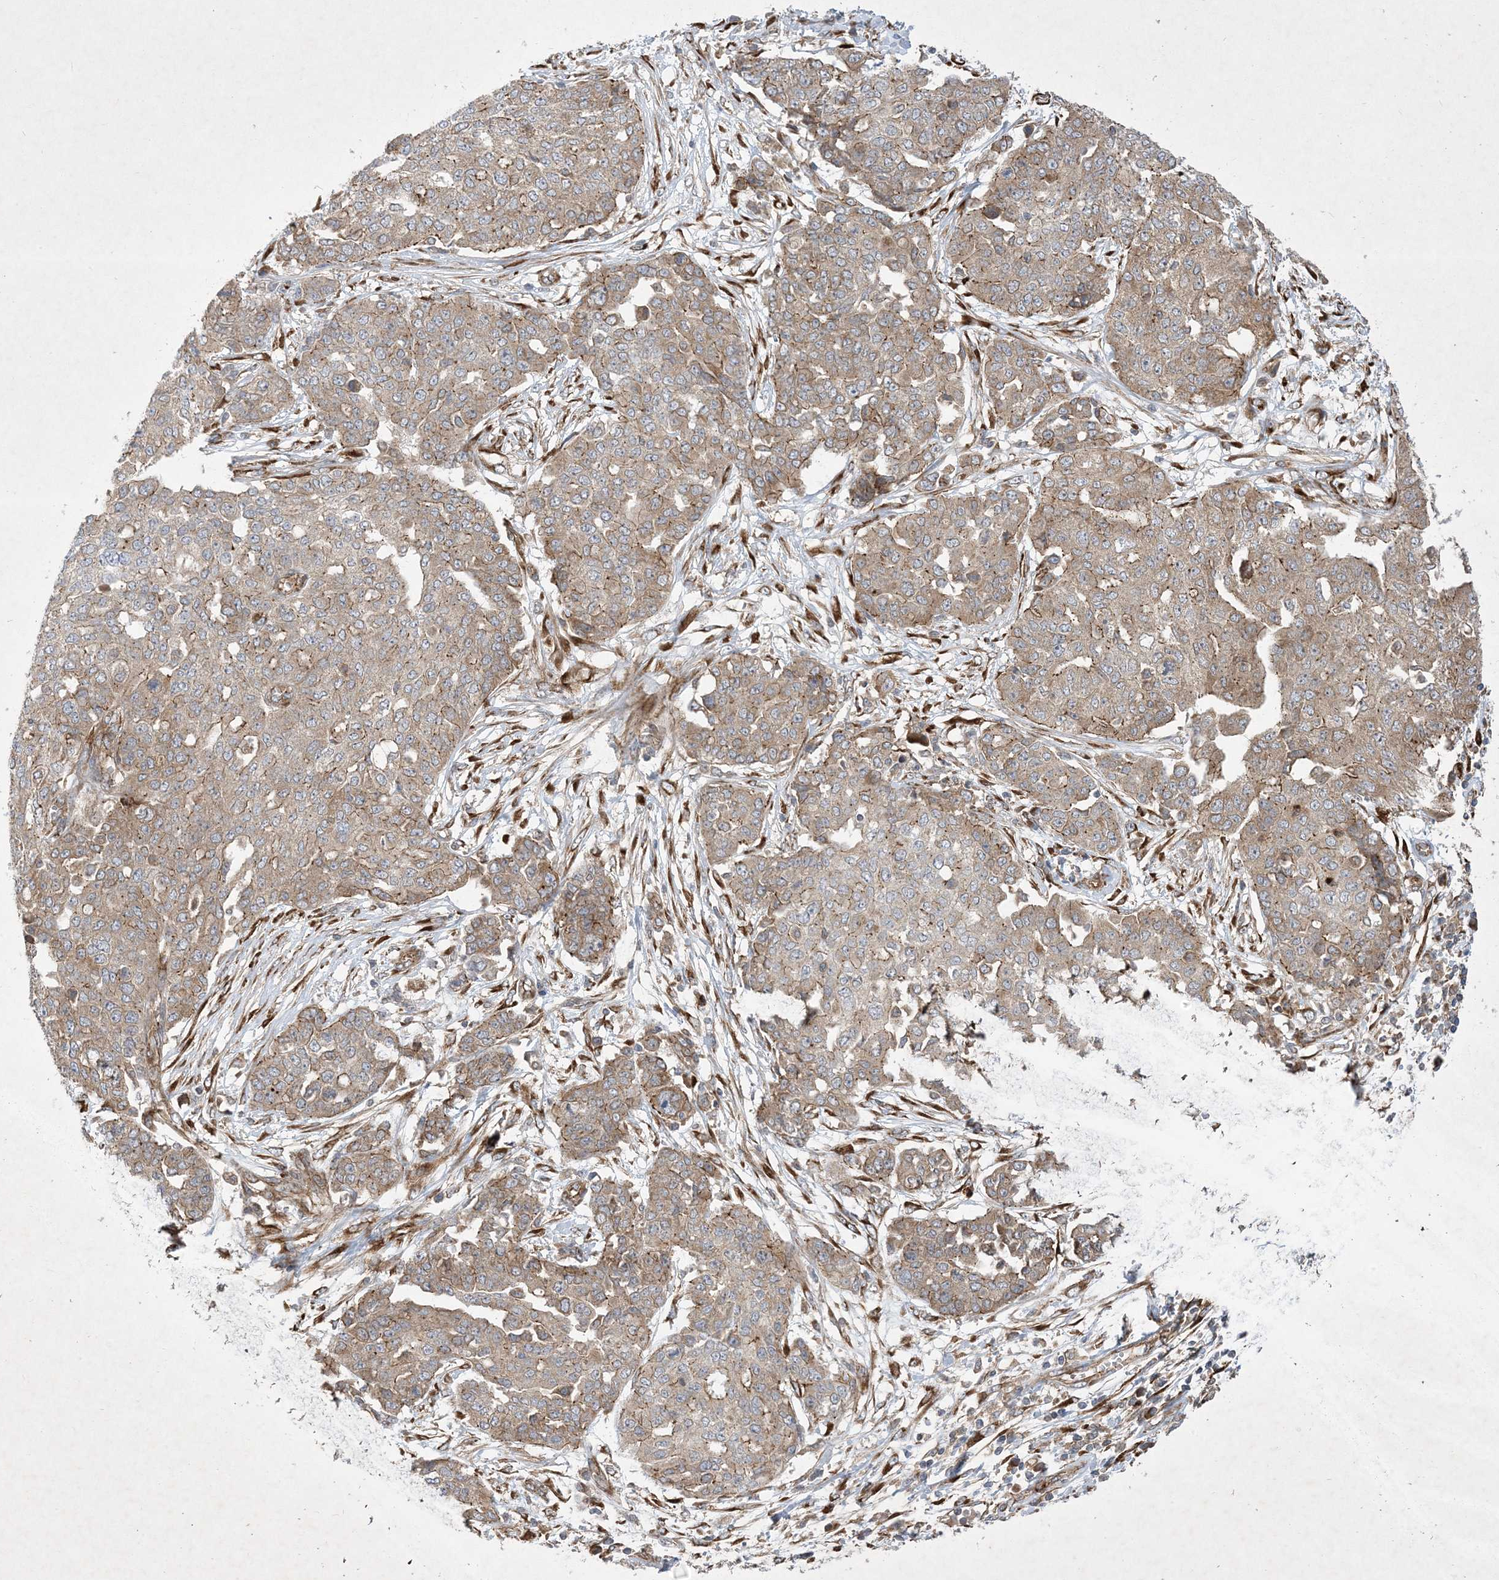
{"staining": {"intensity": "moderate", "quantity": ">75%", "location": "cytoplasmic/membranous"}, "tissue": "ovarian cancer", "cell_type": "Tumor cells", "image_type": "cancer", "snomed": [{"axis": "morphology", "description": "Cystadenocarcinoma, serous, NOS"}, {"axis": "topography", "description": "Soft tissue"}, {"axis": "topography", "description": "Ovary"}], "caption": "An image of human serous cystadenocarcinoma (ovarian) stained for a protein shows moderate cytoplasmic/membranous brown staining in tumor cells.", "gene": "OTOP1", "patient": {"sex": "female", "age": 57}}